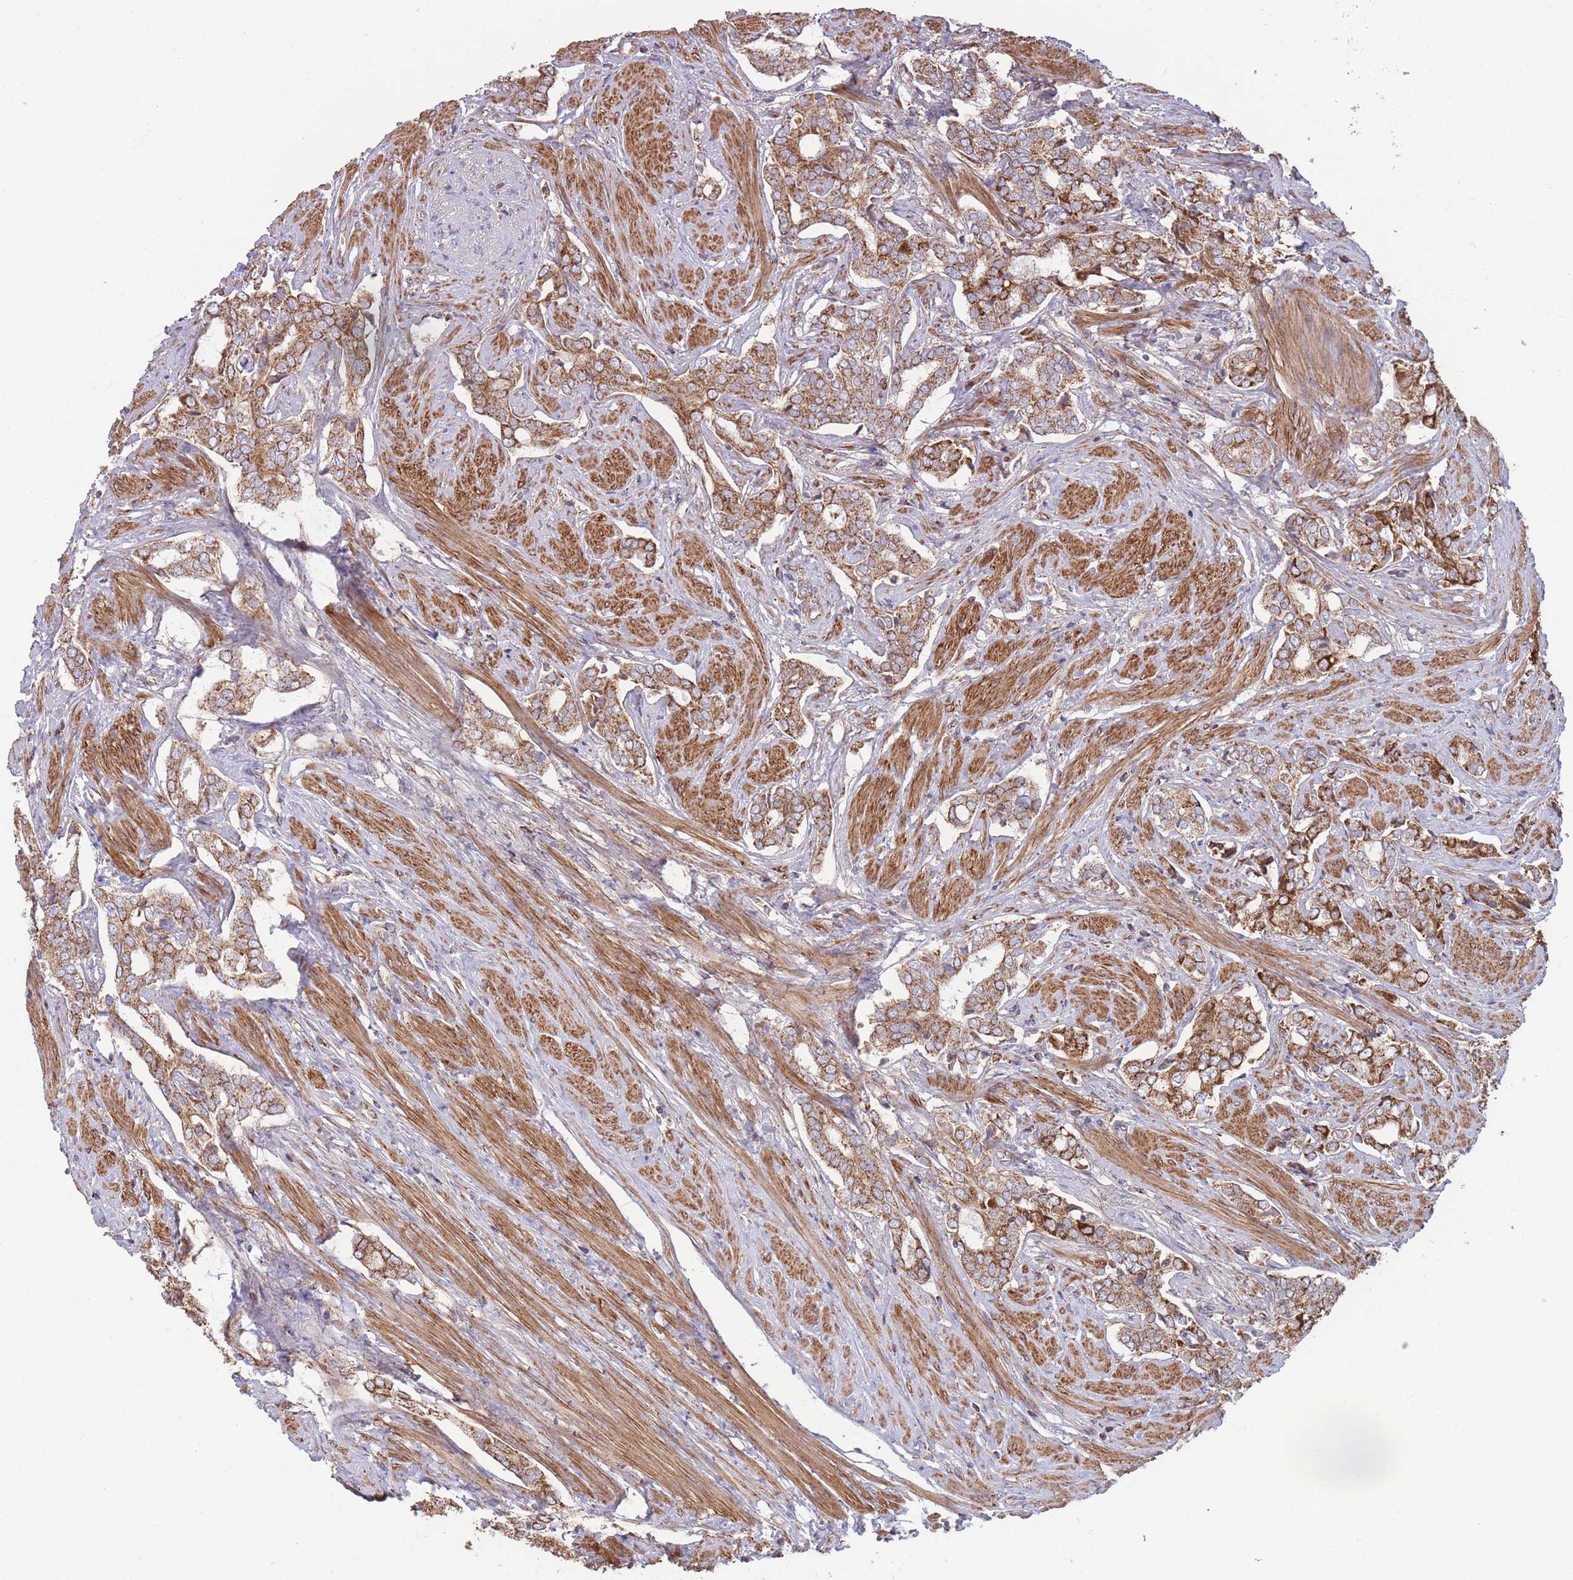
{"staining": {"intensity": "strong", "quantity": ">75%", "location": "cytoplasmic/membranous"}, "tissue": "prostate cancer", "cell_type": "Tumor cells", "image_type": "cancer", "snomed": [{"axis": "morphology", "description": "Adenocarcinoma, High grade"}, {"axis": "topography", "description": "Prostate"}], "caption": "Brown immunohistochemical staining in human prostate cancer (high-grade adenocarcinoma) shows strong cytoplasmic/membranous expression in about >75% of tumor cells.", "gene": "KIF16B", "patient": {"sex": "male", "age": 71}}